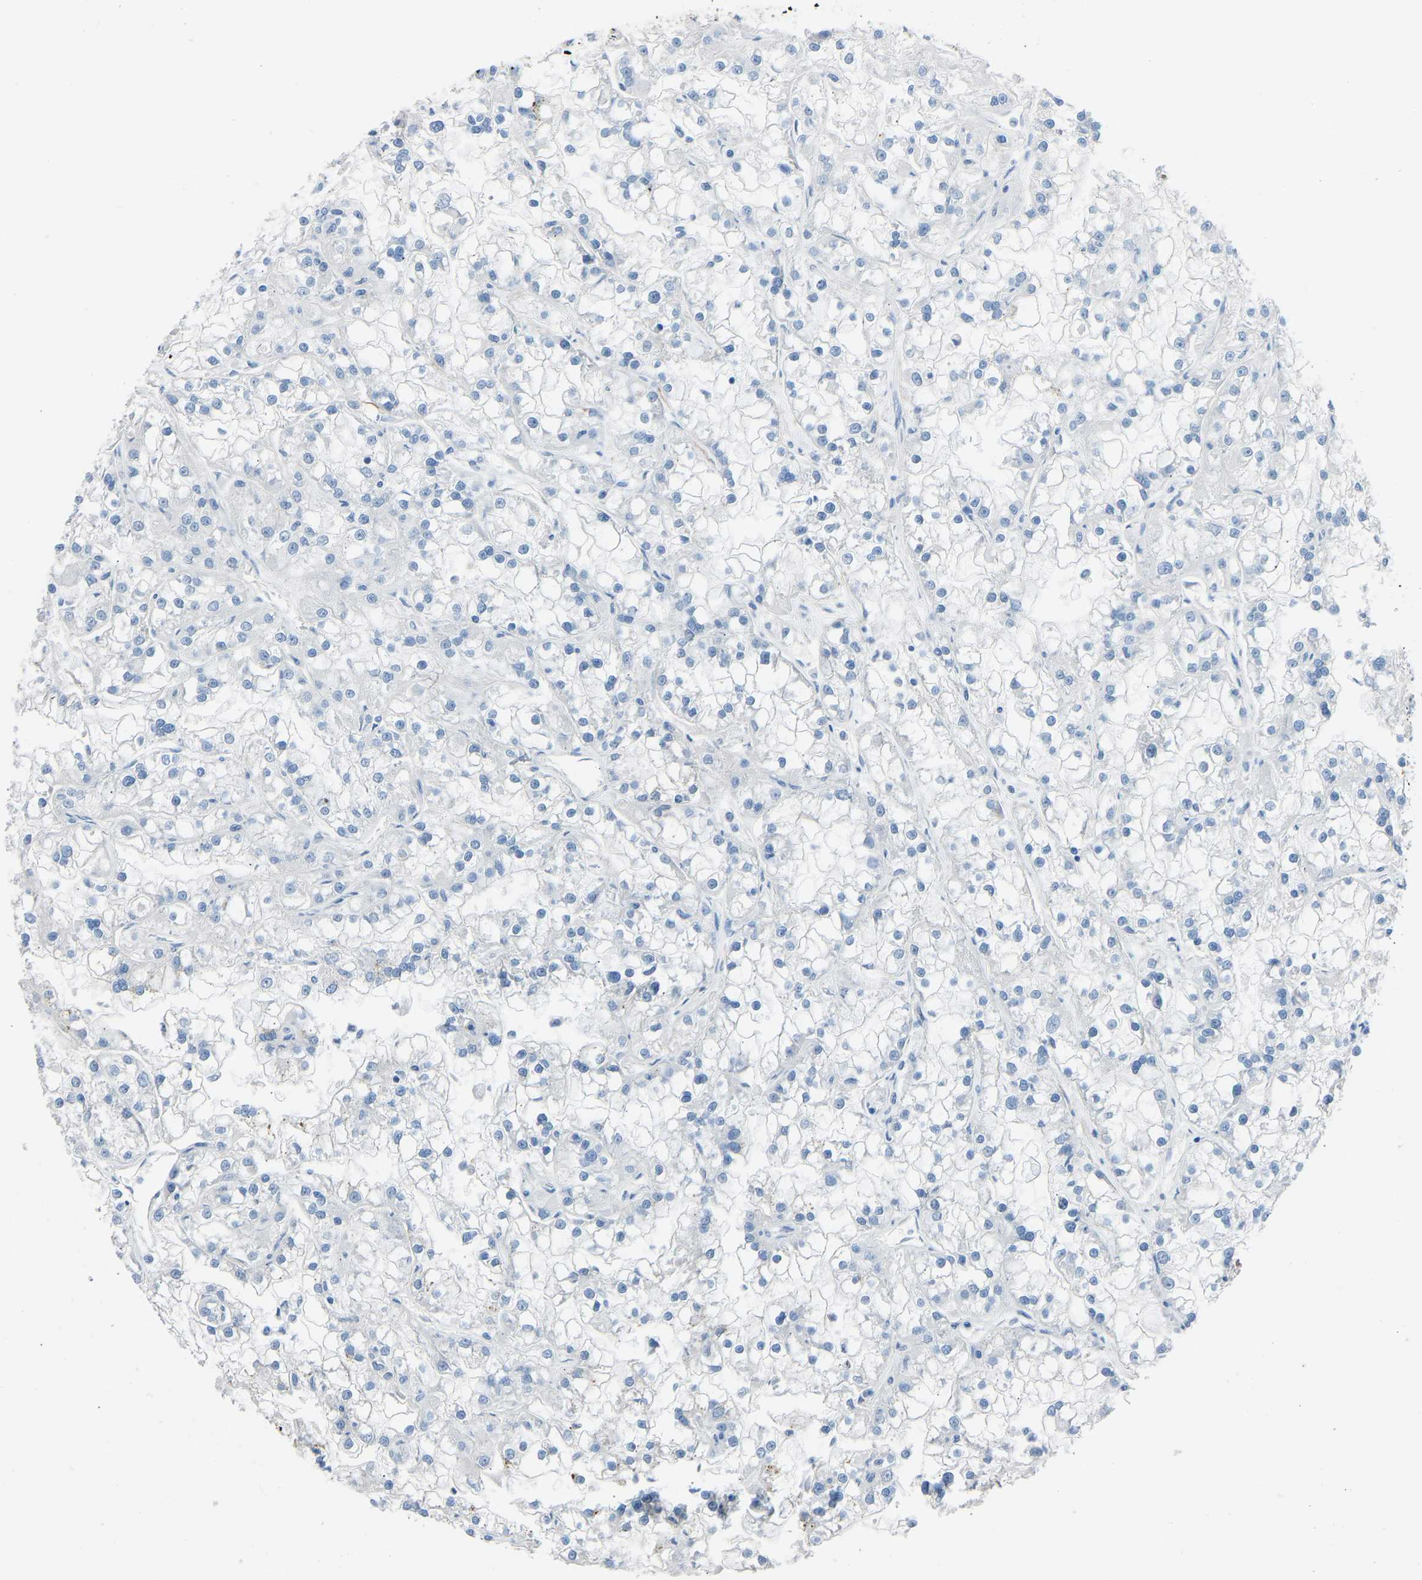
{"staining": {"intensity": "negative", "quantity": "none", "location": "none"}, "tissue": "renal cancer", "cell_type": "Tumor cells", "image_type": "cancer", "snomed": [{"axis": "morphology", "description": "Adenocarcinoma, NOS"}, {"axis": "topography", "description": "Kidney"}], "caption": "Tumor cells show no significant protein expression in renal adenocarcinoma.", "gene": "MYH10", "patient": {"sex": "female", "age": 52}}